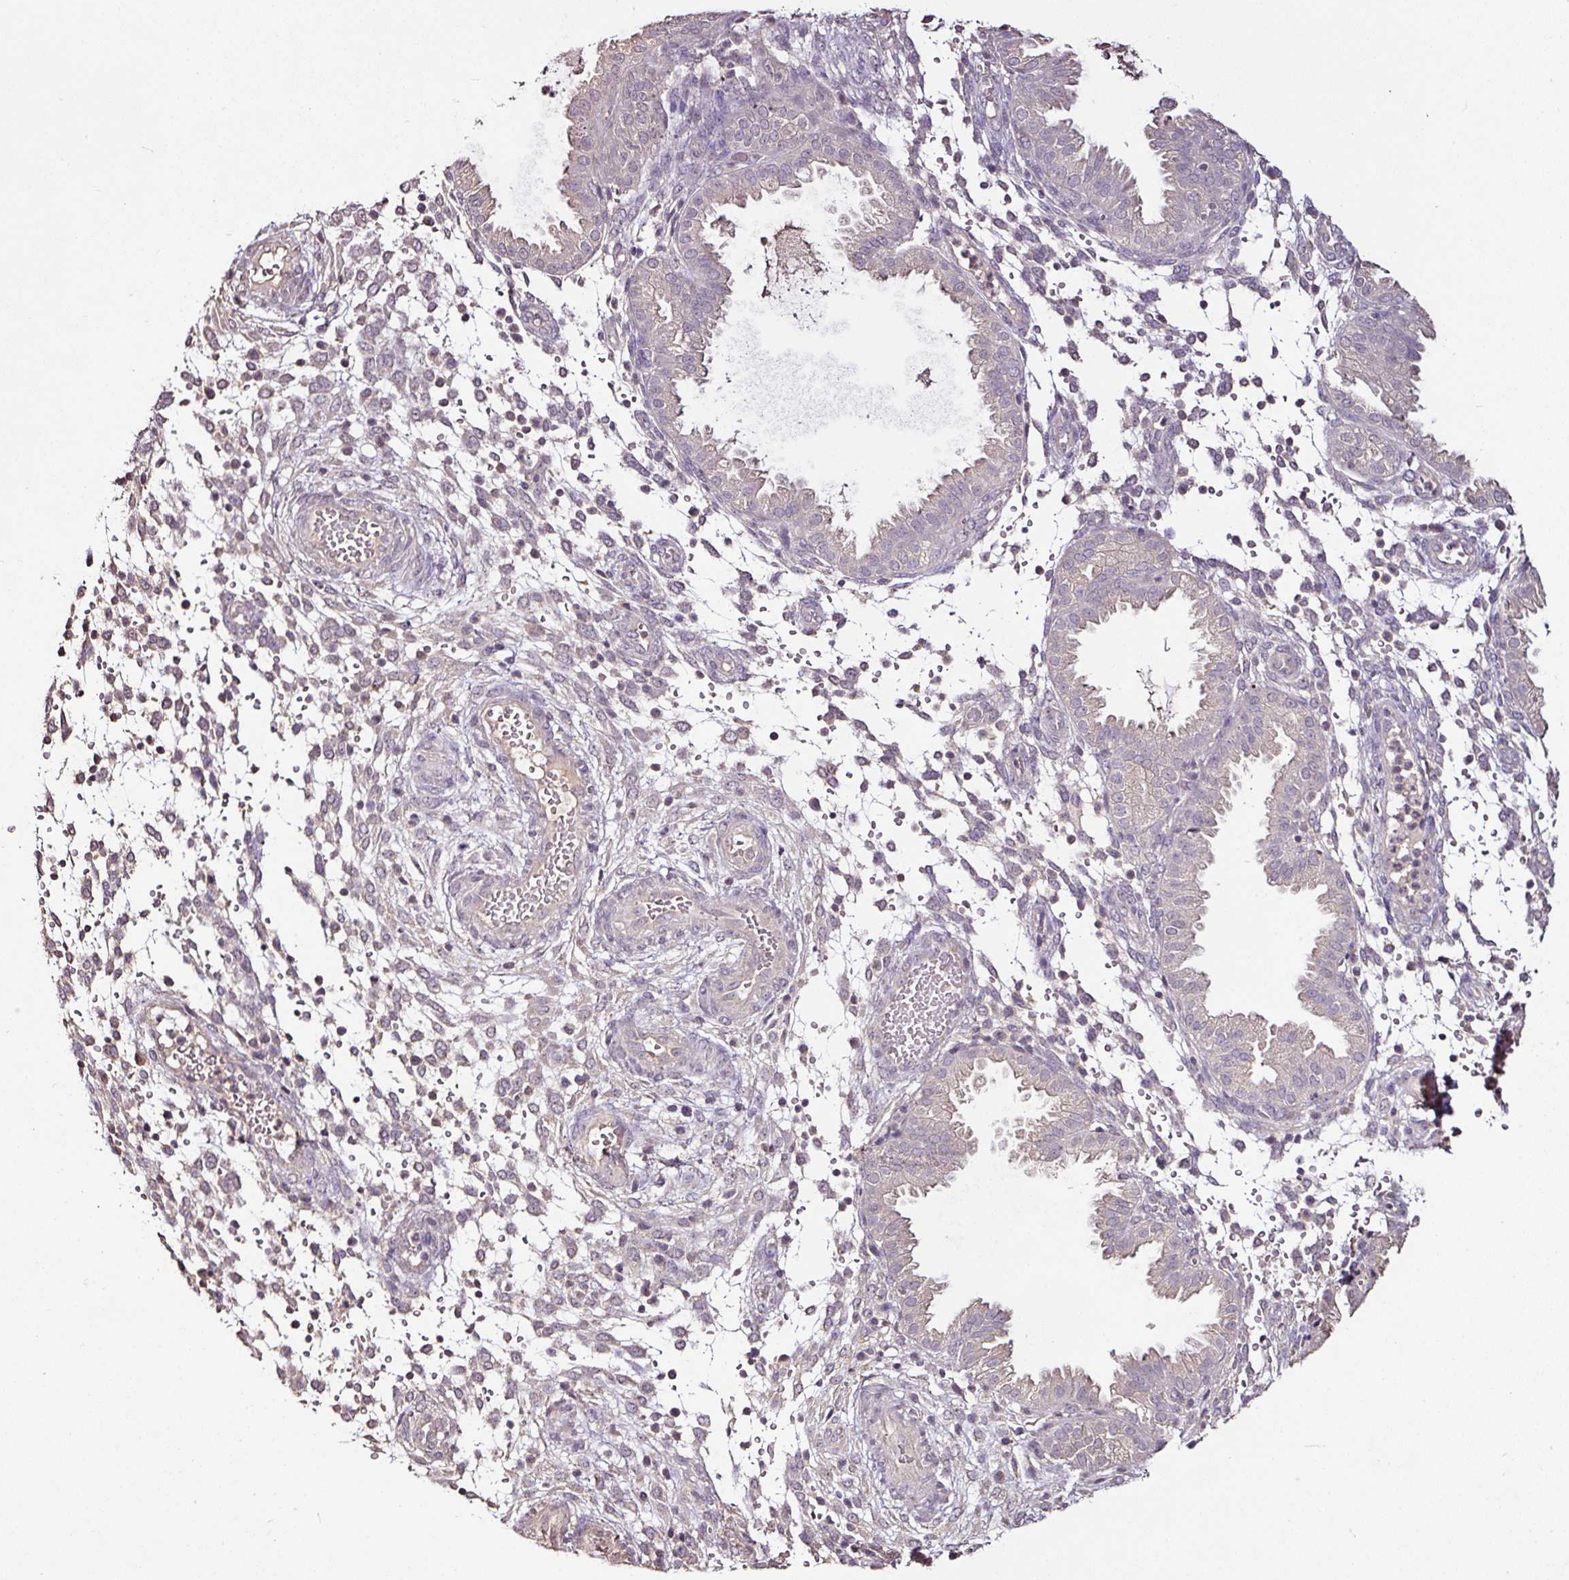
{"staining": {"intensity": "weak", "quantity": "25%-75%", "location": "cytoplasmic/membranous"}, "tissue": "endometrium", "cell_type": "Cells in endometrial stroma", "image_type": "normal", "snomed": [{"axis": "morphology", "description": "Normal tissue, NOS"}, {"axis": "topography", "description": "Endometrium"}], "caption": "This image demonstrates immunohistochemistry staining of normal human endometrium, with low weak cytoplasmic/membranous positivity in approximately 25%-75% of cells in endometrial stroma.", "gene": "RPL38", "patient": {"sex": "female", "age": 33}}